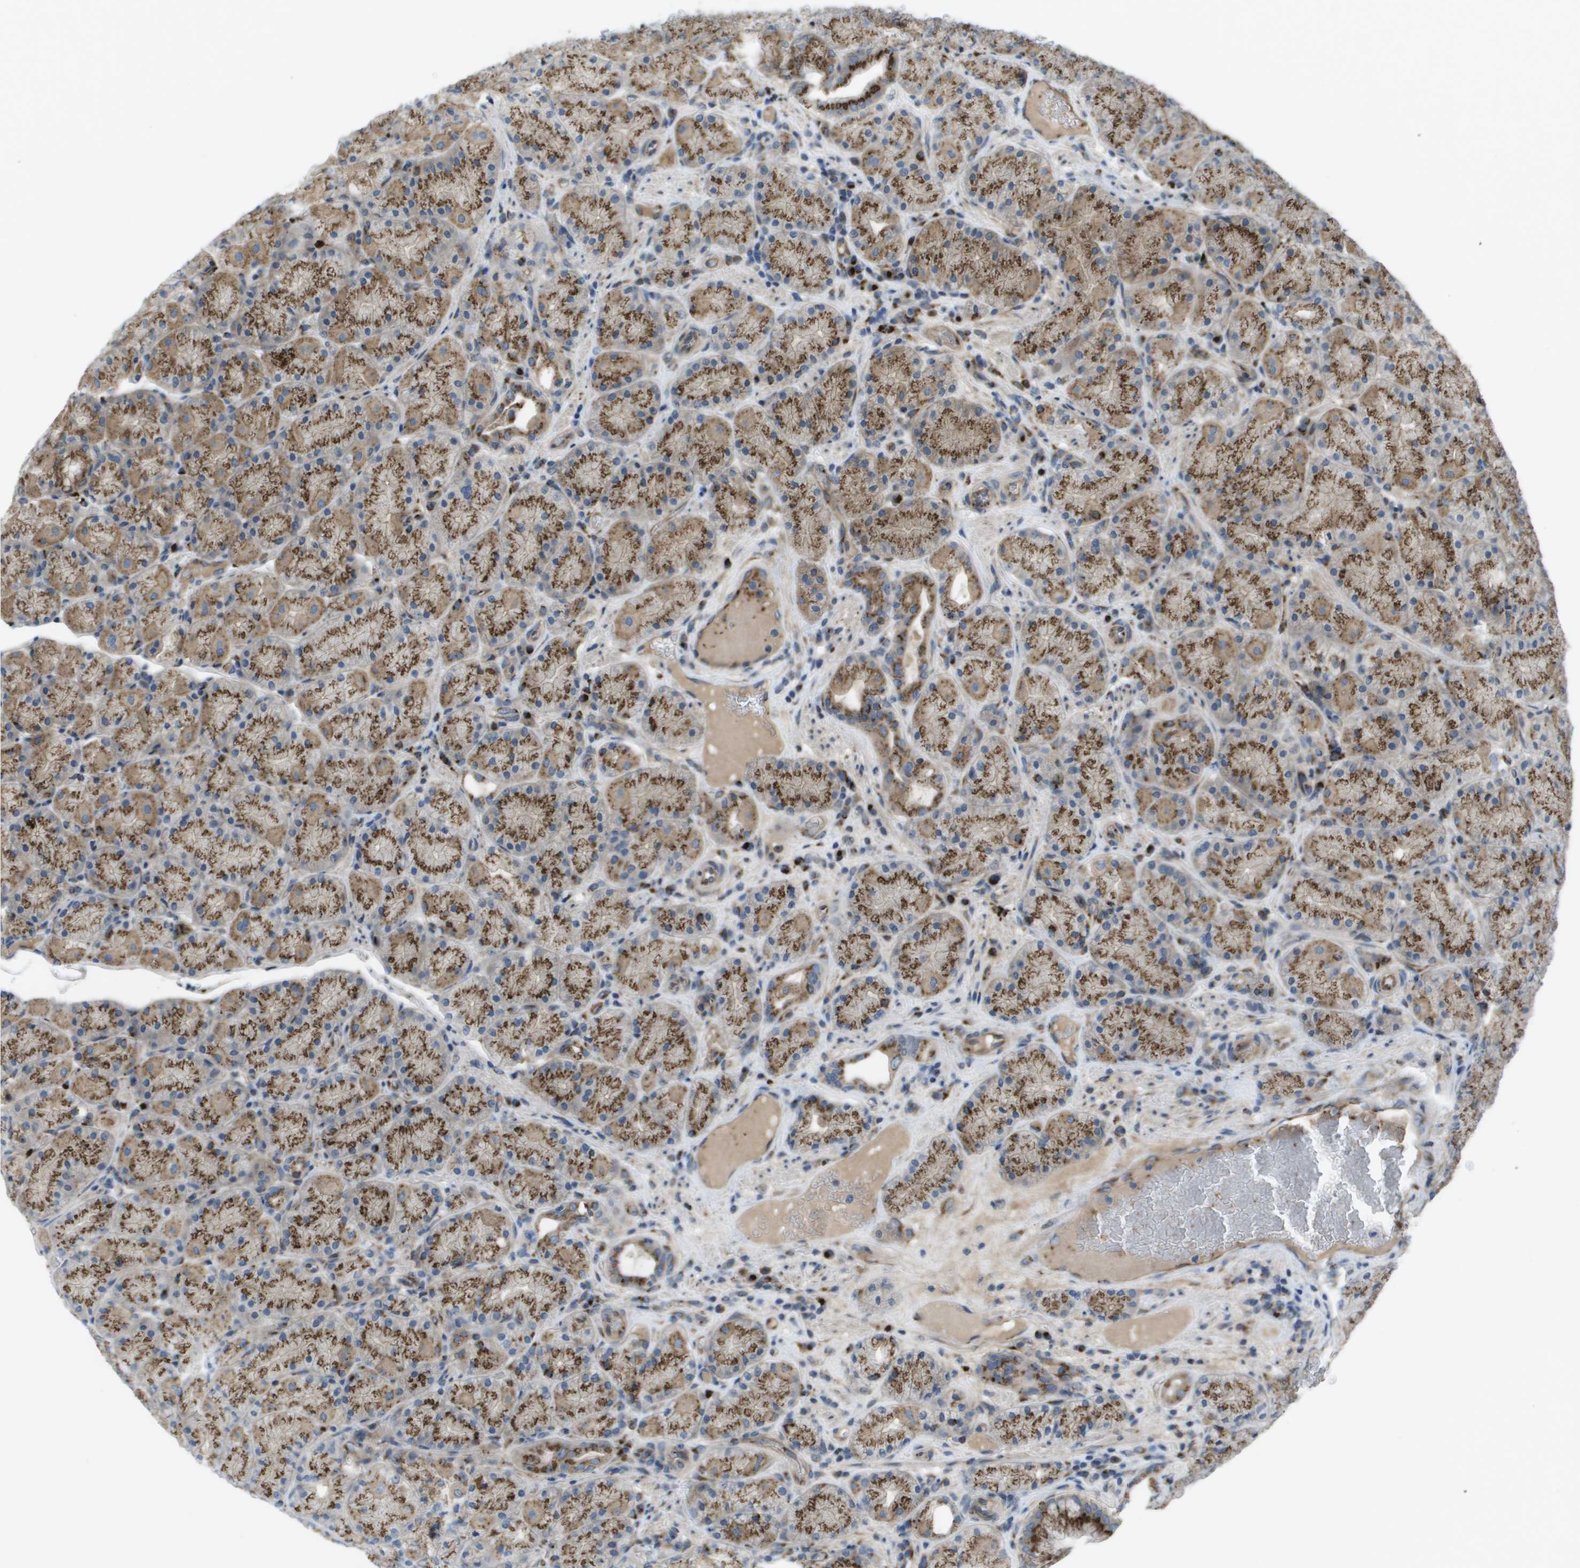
{"staining": {"intensity": "moderate", "quantity": ">75%", "location": "cytoplasmic/membranous"}, "tissue": "stomach", "cell_type": "Glandular cells", "image_type": "normal", "snomed": [{"axis": "morphology", "description": "Normal tissue, NOS"}, {"axis": "morphology", "description": "Carcinoid, malignant, NOS"}, {"axis": "topography", "description": "Stomach, upper"}], "caption": "Protein expression analysis of unremarkable human stomach reveals moderate cytoplasmic/membranous positivity in approximately >75% of glandular cells.", "gene": "QSOX2", "patient": {"sex": "male", "age": 39}}